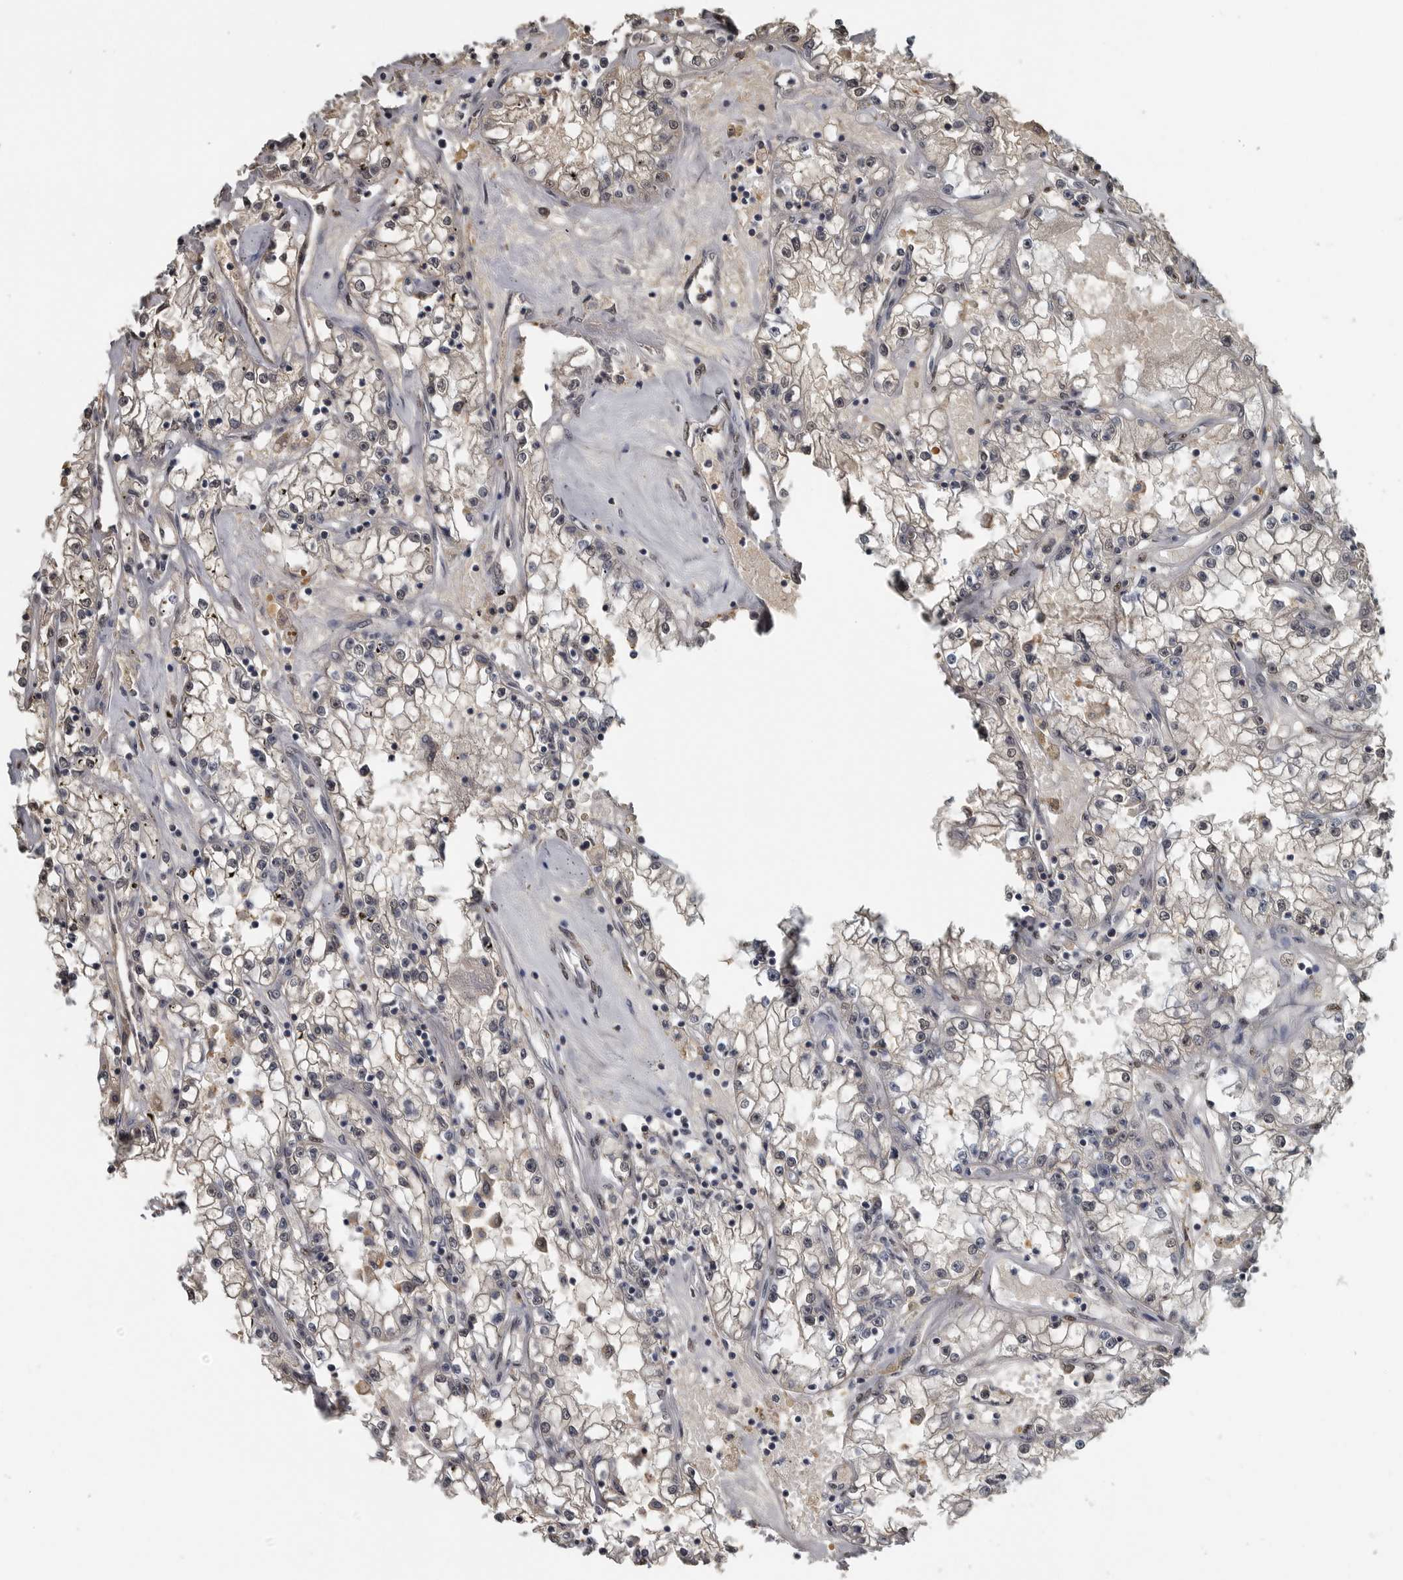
{"staining": {"intensity": "weak", "quantity": "<25%", "location": "nuclear"}, "tissue": "renal cancer", "cell_type": "Tumor cells", "image_type": "cancer", "snomed": [{"axis": "morphology", "description": "Adenocarcinoma, NOS"}, {"axis": "topography", "description": "Kidney"}], "caption": "There is no significant positivity in tumor cells of renal cancer.", "gene": "TGS1", "patient": {"sex": "male", "age": 56}}